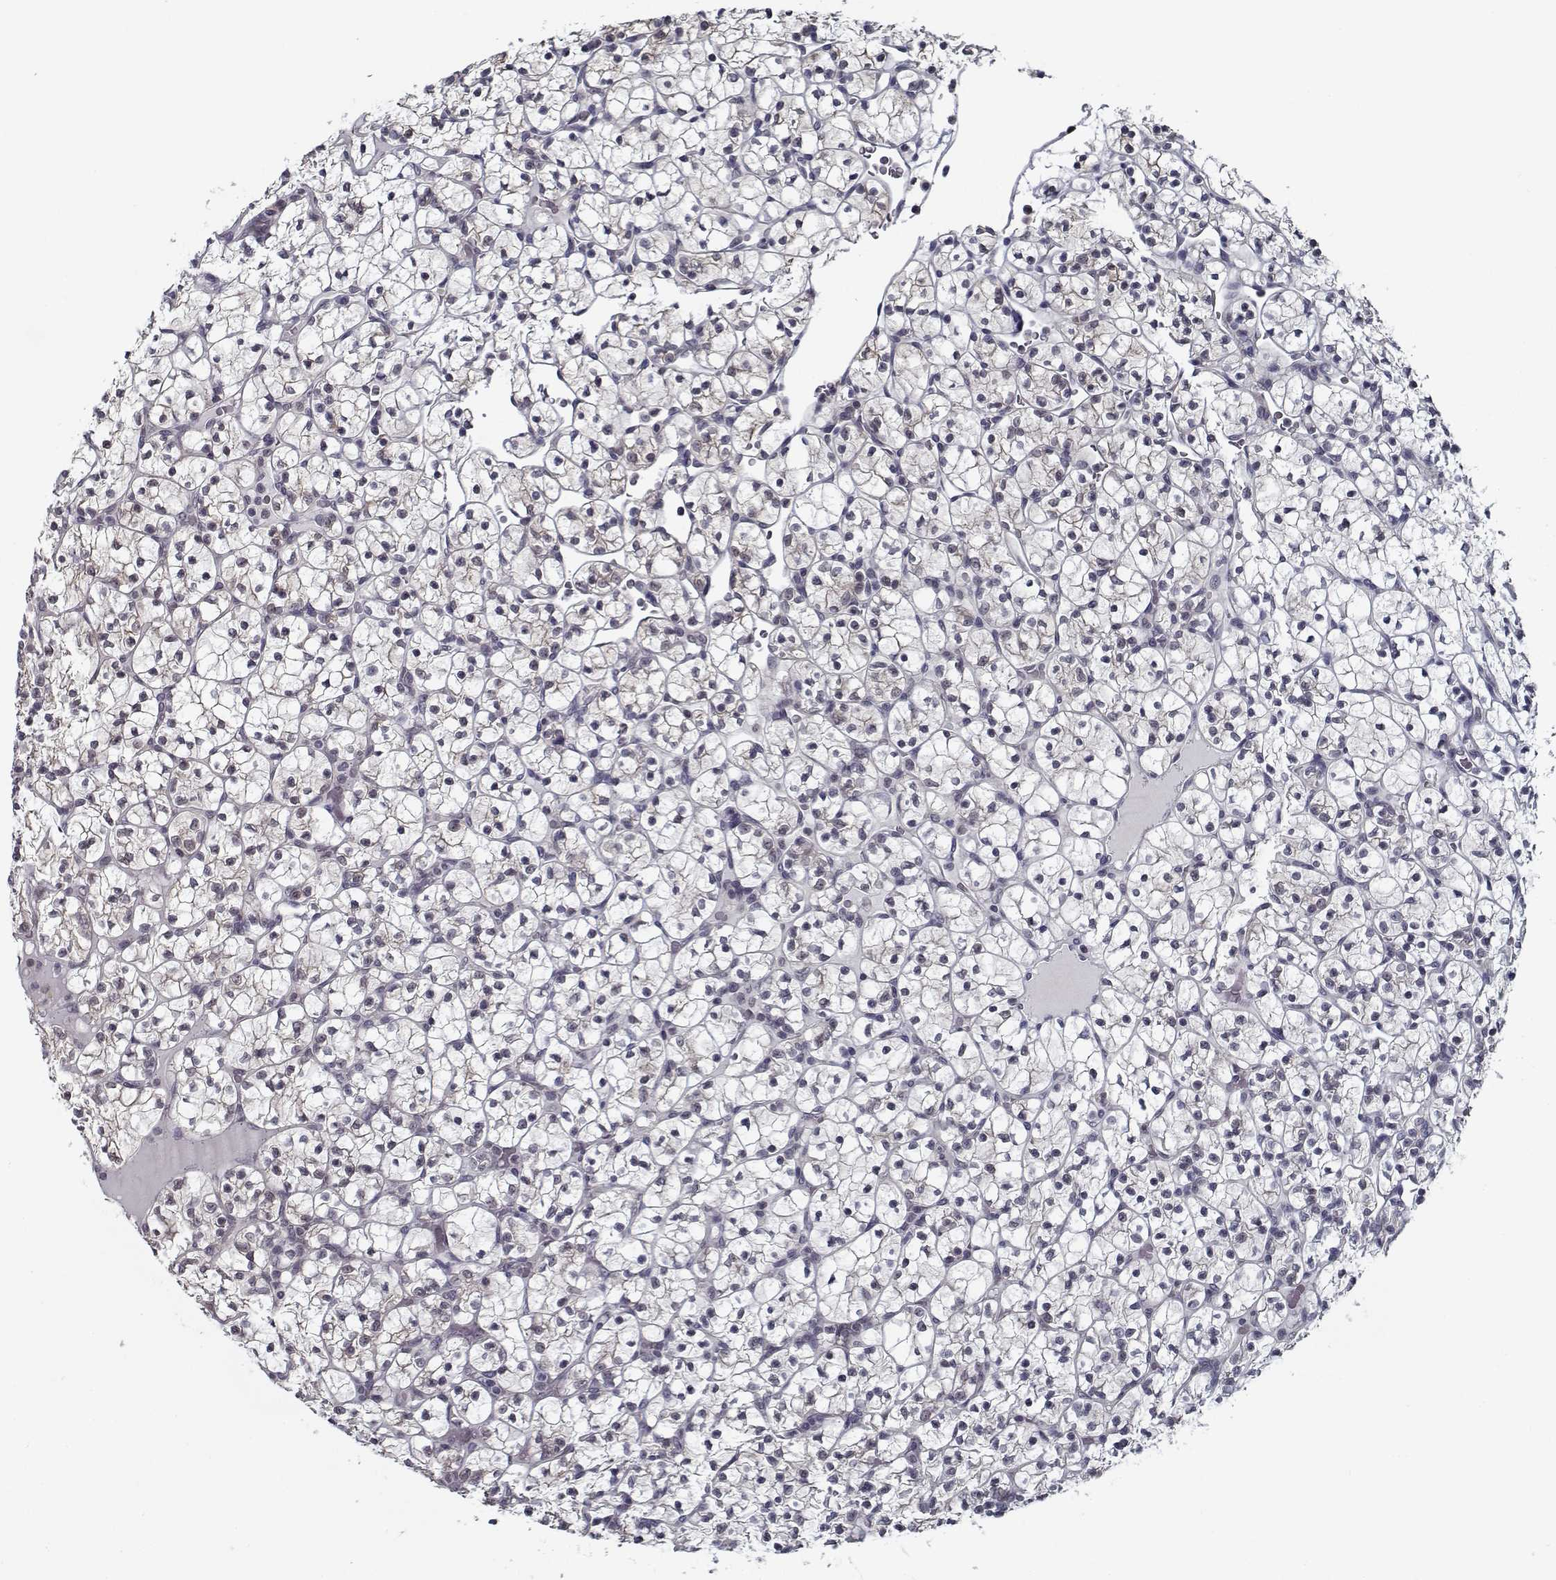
{"staining": {"intensity": "negative", "quantity": "none", "location": "none"}, "tissue": "renal cancer", "cell_type": "Tumor cells", "image_type": "cancer", "snomed": [{"axis": "morphology", "description": "Adenocarcinoma, NOS"}, {"axis": "topography", "description": "Kidney"}], "caption": "DAB immunohistochemical staining of human renal cancer shows no significant staining in tumor cells.", "gene": "TESPA1", "patient": {"sex": "female", "age": 89}}